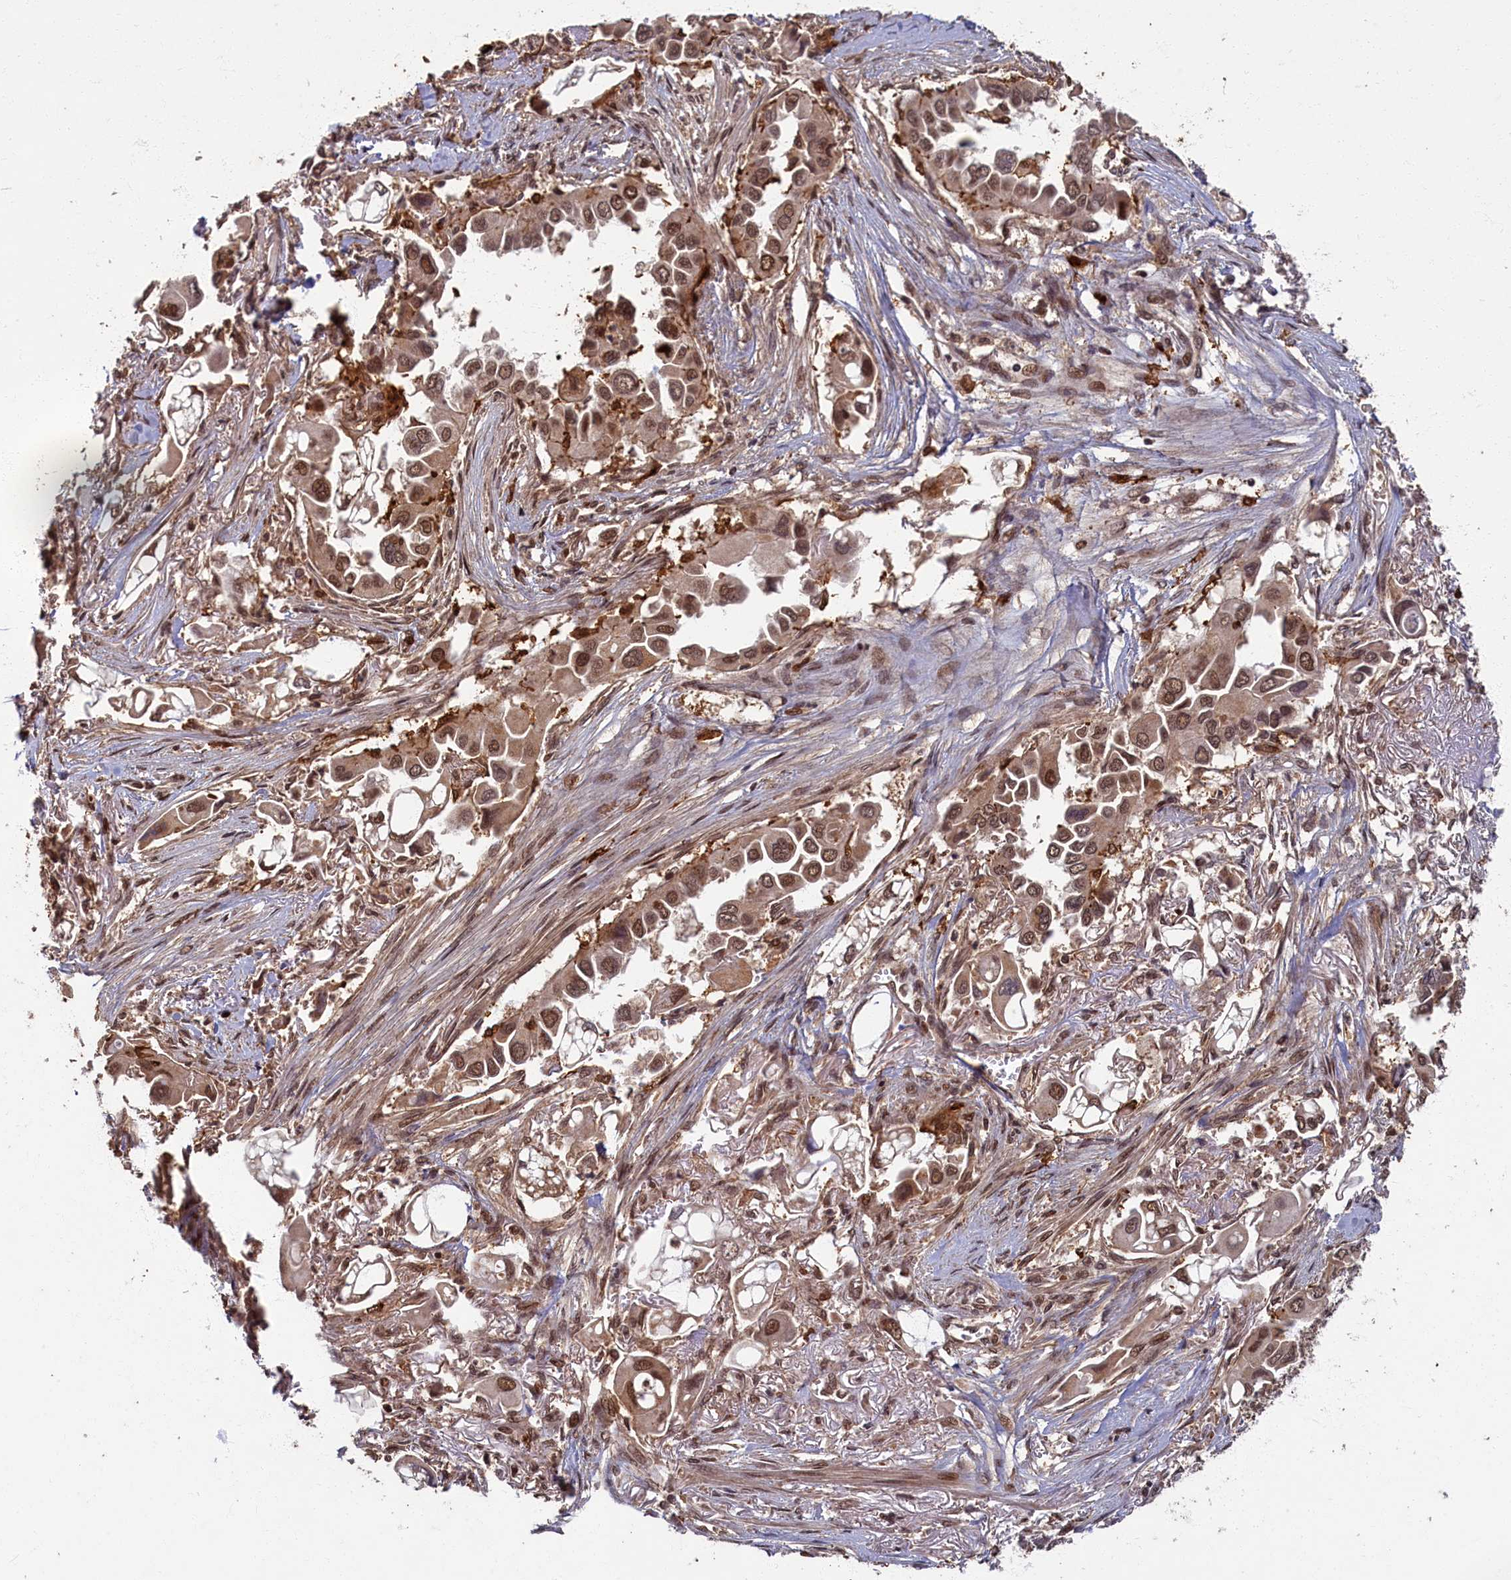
{"staining": {"intensity": "moderate", "quantity": ">75%", "location": "cytoplasmic/membranous,nuclear"}, "tissue": "lung cancer", "cell_type": "Tumor cells", "image_type": "cancer", "snomed": [{"axis": "morphology", "description": "Adenocarcinoma, NOS"}, {"axis": "topography", "description": "Lung"}], "caption": "This histopathology image displays immunohistochemistry (IHC) staining of lung cancer (adenocarcinoma), with medium moderate cytoplasmic/membranous and nuclear staining in about >75% of tumor cells.", "gene": "BRCA1", "patient": {"sex": "female", "age": 76}}